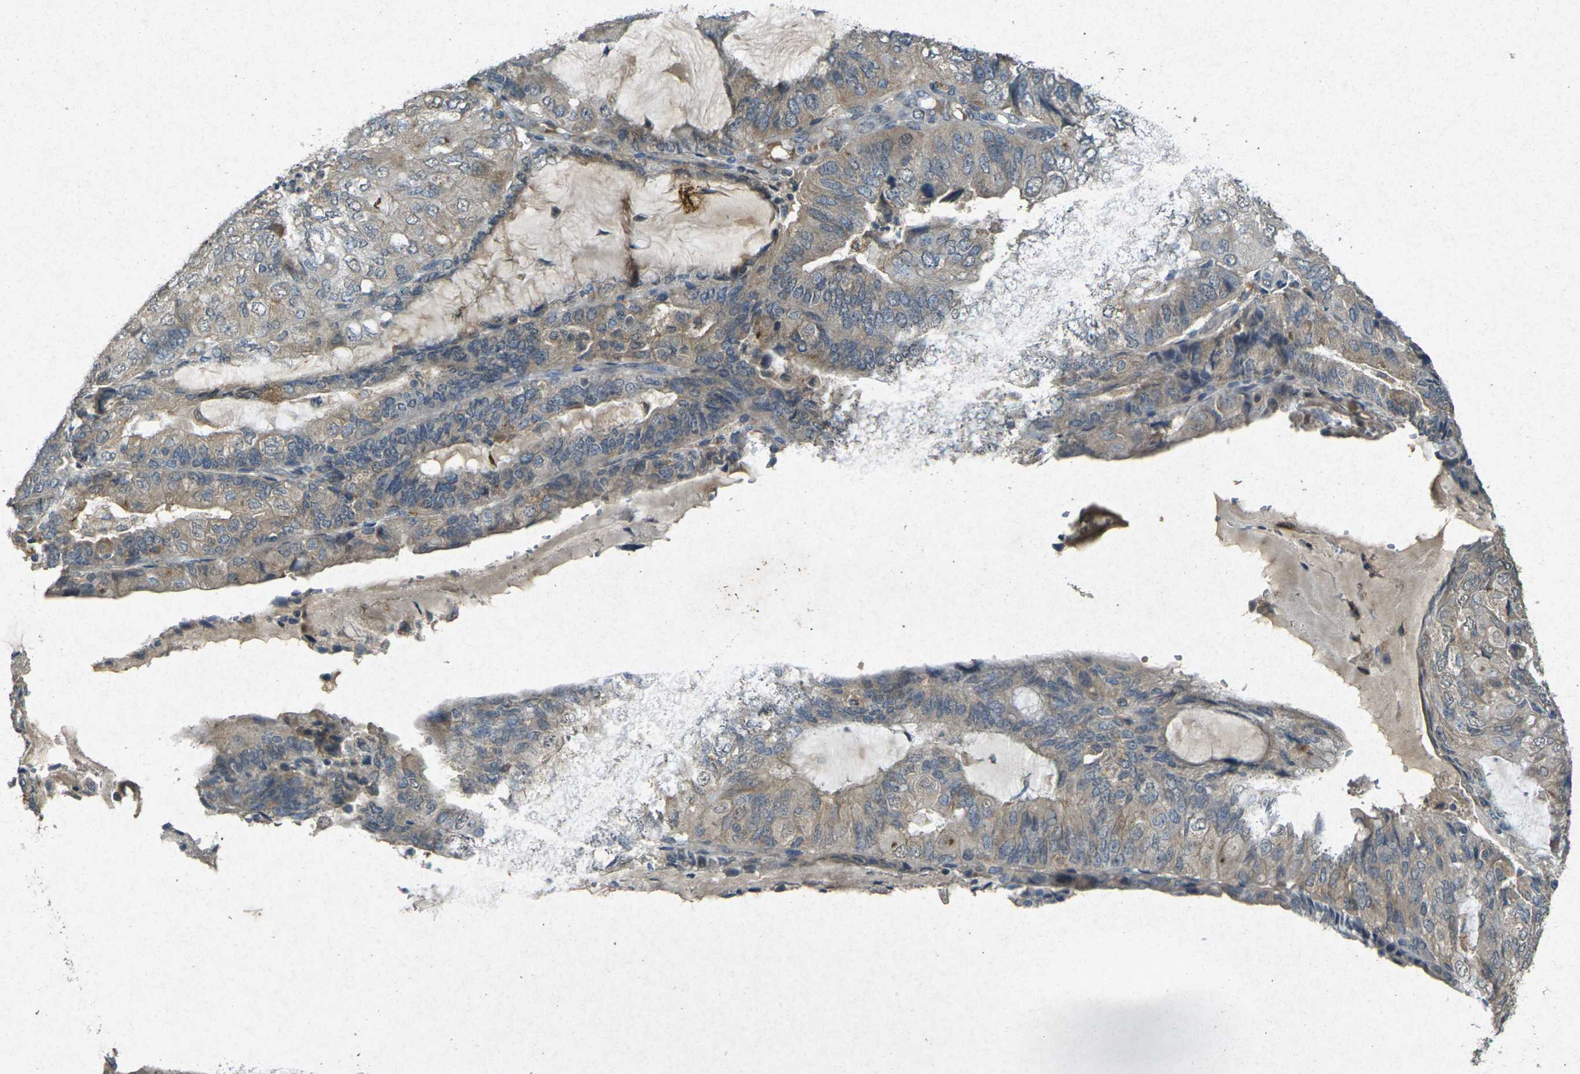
{"staining": {"intensity": "weak", "quantity": ">75%", "location": "cytoplasmic/membranous"}, "tissue": "endometrial cancer", "cell_type": "Tumor cells", "image_type": "cancer", "snomed": [{"axis": "morphology", "description": "Adenocarcinoma, NOS"}, {"axis": "topography", "description": "Endometrium"}], "caption": "A brown stain highlights weak cytoplasmic/membranous staining of a protein in endometrial adenocarcinoma tumor cells.", "gene": "RGMA", "patient": {"sex": "female", "age": 81}}